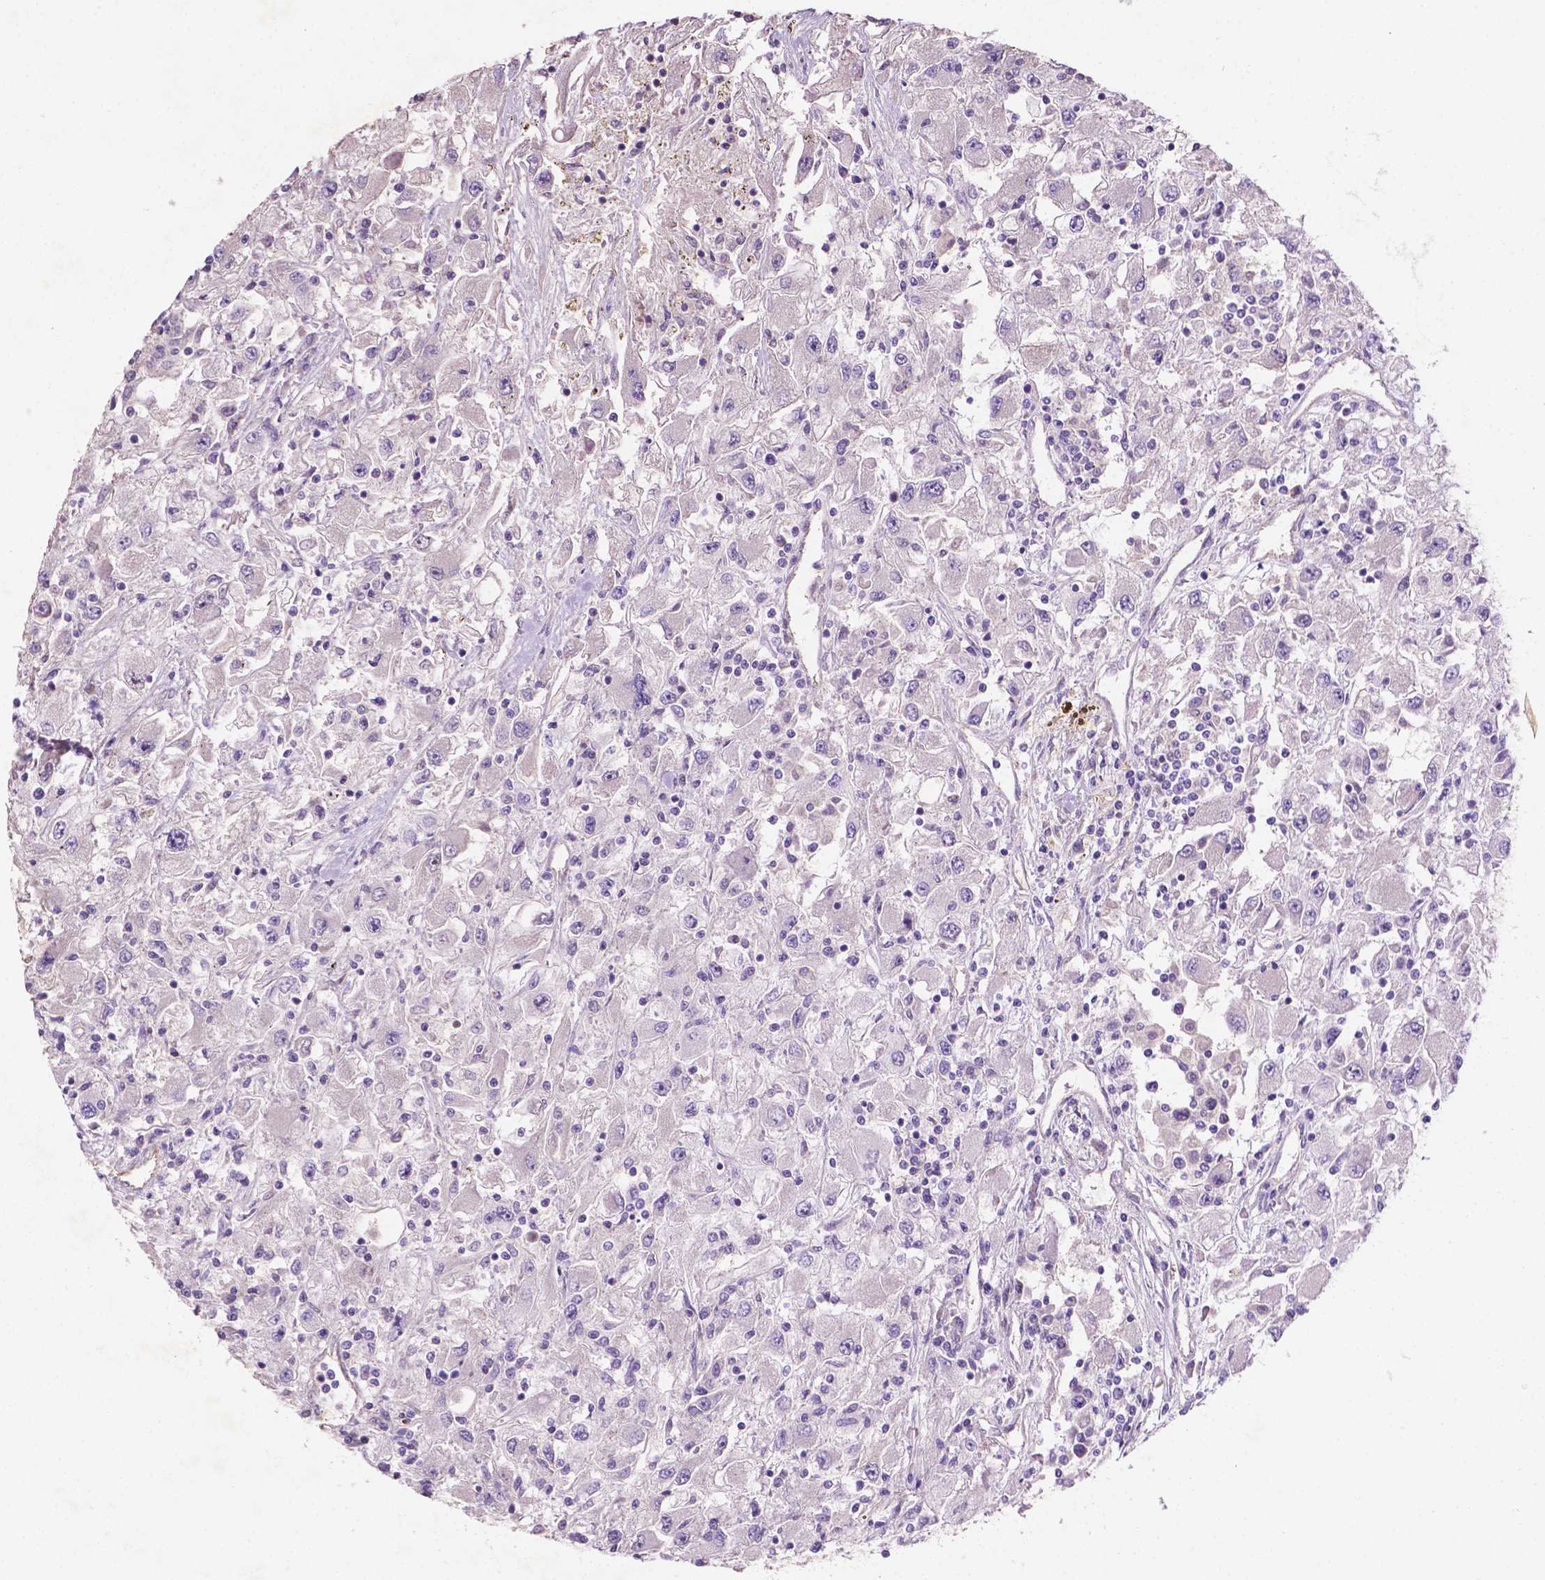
{"staining": {"intensity": "negative", "quantity": "none", "location": "none"}, "tissue": "renal cancer", "cell_type": "Tumor cells", "image_type": "cancer", "snomed": [{"axis": "morphology", "description": "Adenocarcinoma, NOS"}, {"axis": "topography", "description": "Kidney"}], "caption": "Adenocarcinoma (renal) stained for a protein using IHC demonstrates no staining tumor cells.", "gene": "ARL5C", "patient": {"sex": "female", "age": 67}}